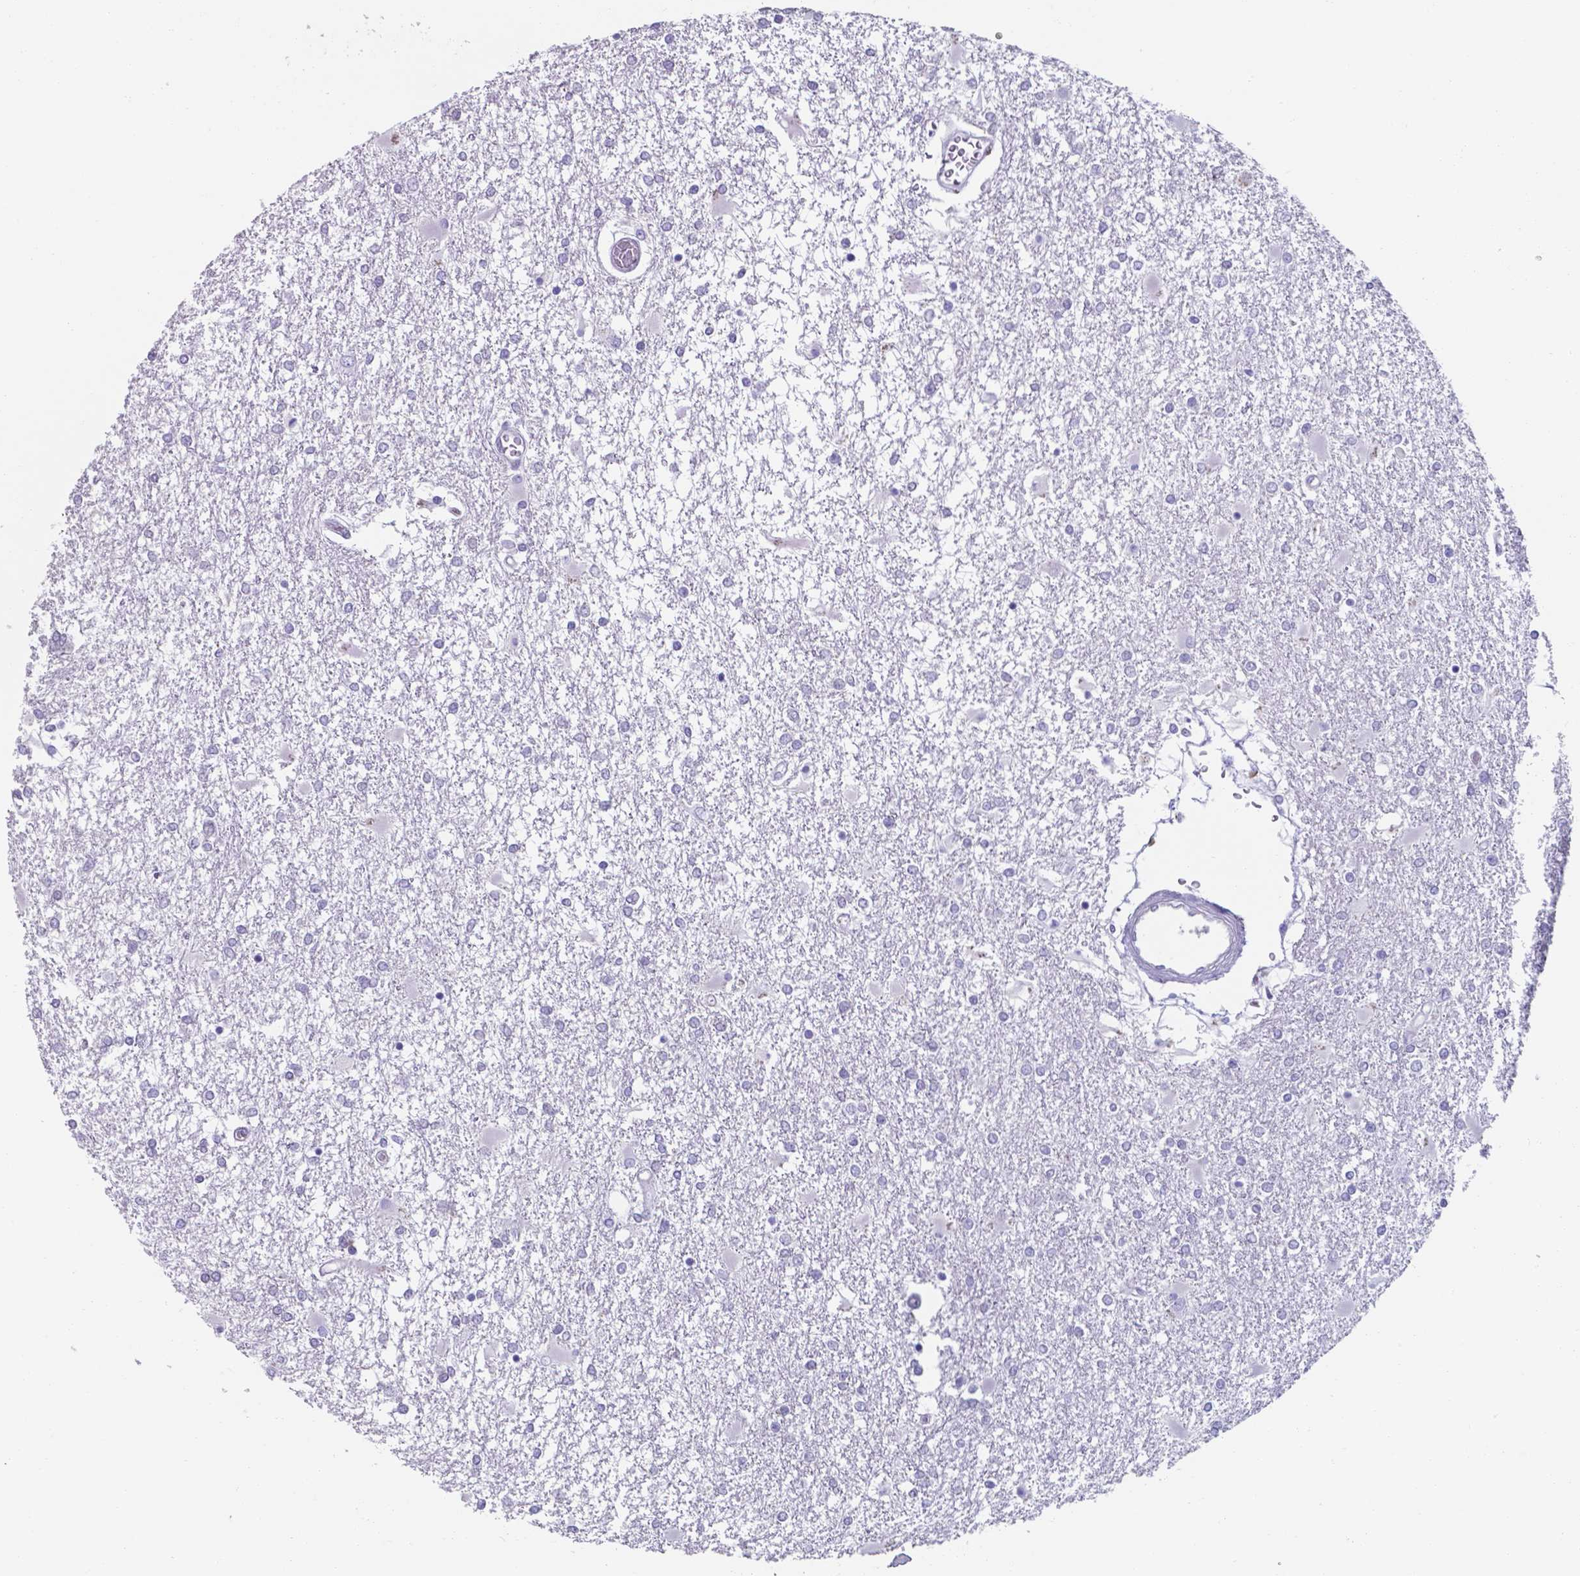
{"staining": {"intensity": "negative", "quantity": "none", "location": "none"}, "tissue": "glioma", "cell_type": "Tumor cells", "image_type": "cancer", "snomed": [{"axis": "morphology", "description": "Glioma, malignant, High grade"}, {"axis": "topography", "description": "Cerebral cortex"}], "caption": "Malignant glioma (high-grade) was stained to show a protein in brown. There is no significant positivity in tumor cells.", "gene": "UBE2J1", "patient": {"sex": "male", "age": 79}}